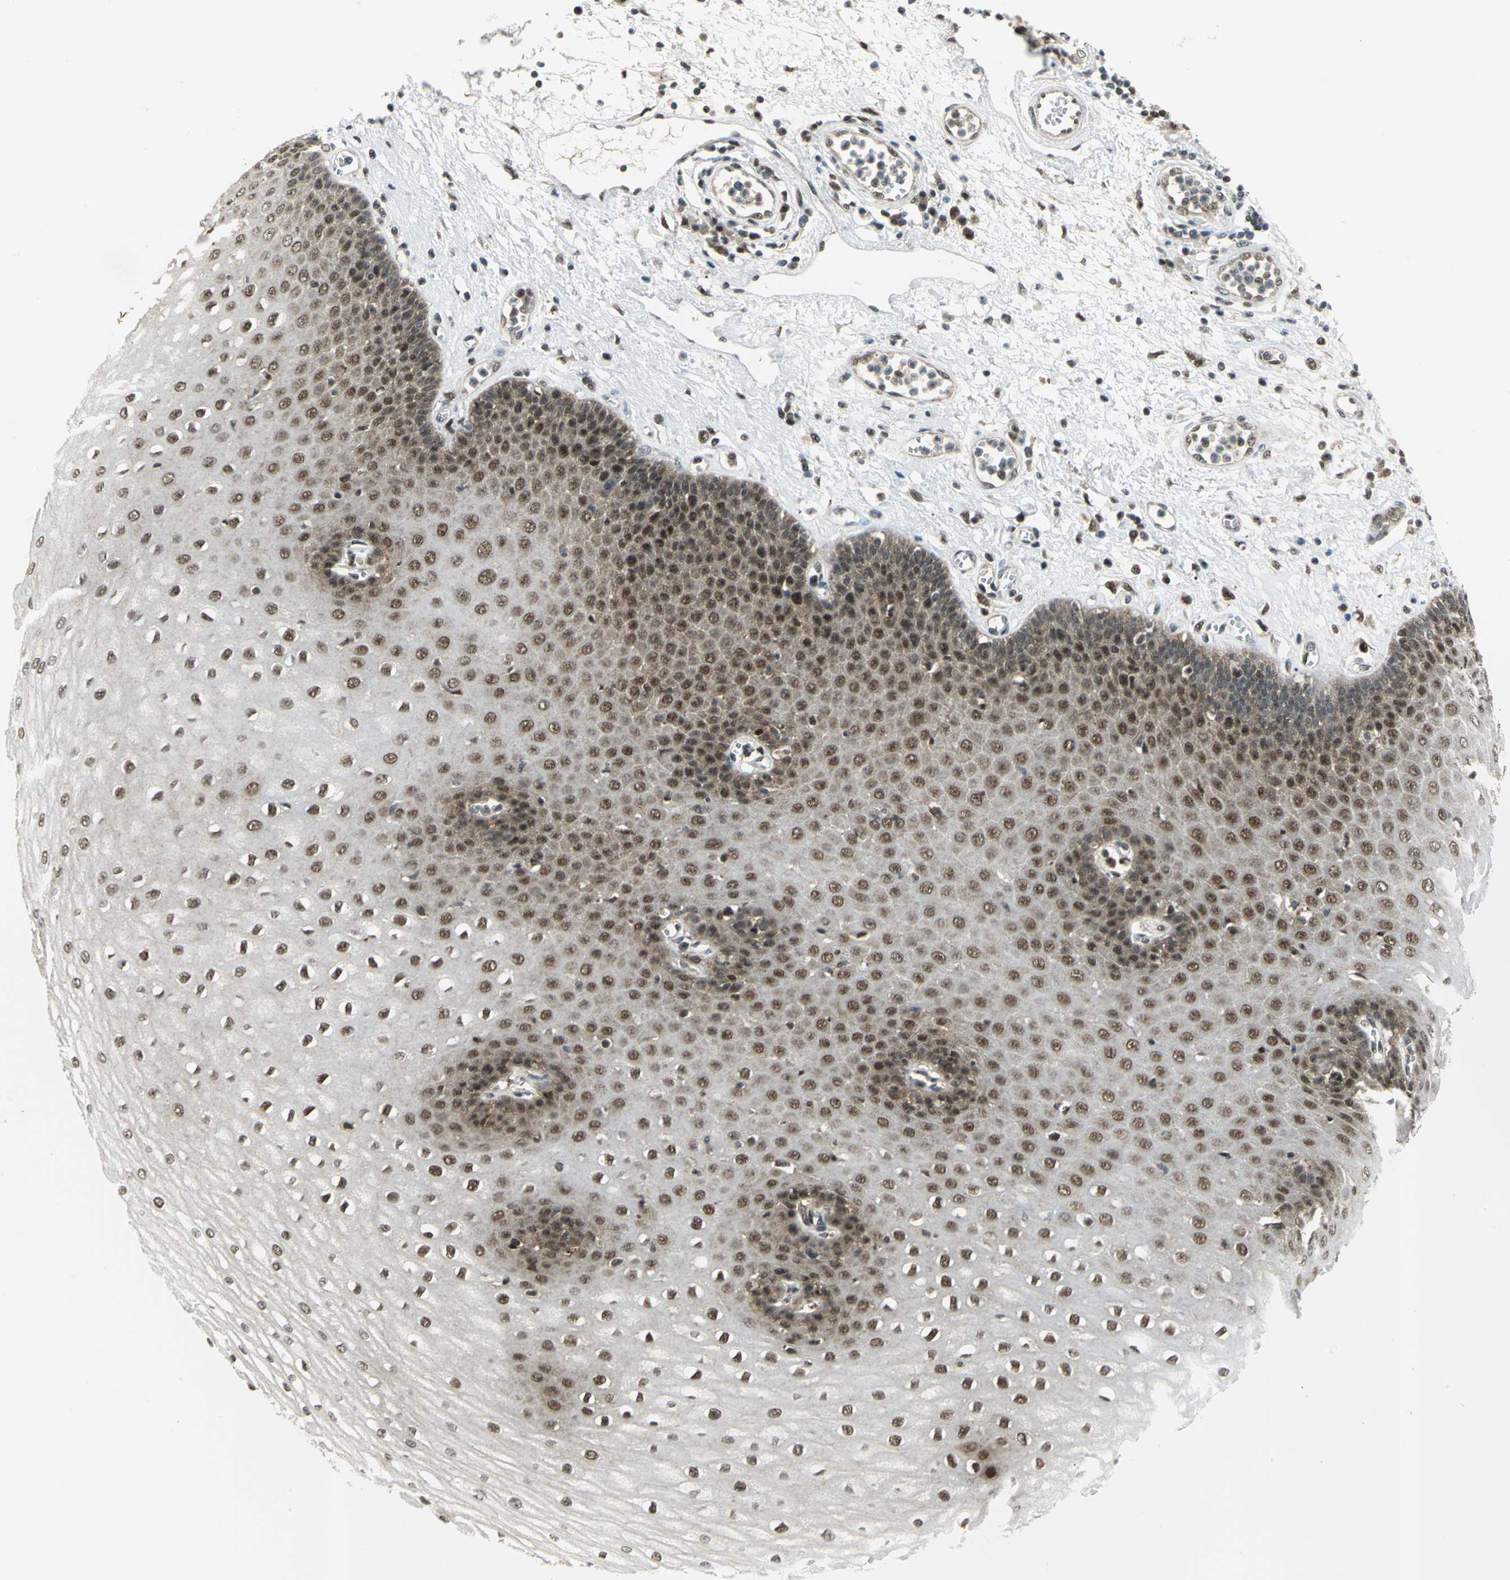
{"staining": {"intensity": "moderate", "quantity": ">75%", "location": "nuclear"}, "tissue": "esophagus", "cell_type": "Squamous epithelial cells", "image_type": "normal", "snomed": [{"axis": "morphology", "description": "Normal tissue, NOS"}, {"axis": "morphology", "description": "Squamous cell carcinoma, NOS"}, {"axis": "topography", "description": "Esophagus"}], "caption": "Unremarkable esophagus was stained to show a protein in brown. There is medium levels of moderate nuclear staining in approximately >75% of squamous epithelial cells. Using DAB (brown) and hematoxylin (blue) stains, captured at high magnification using brightfield microscopy.", "gene": "PSMA4", "patient": {"sex": "male", "age": 65}}